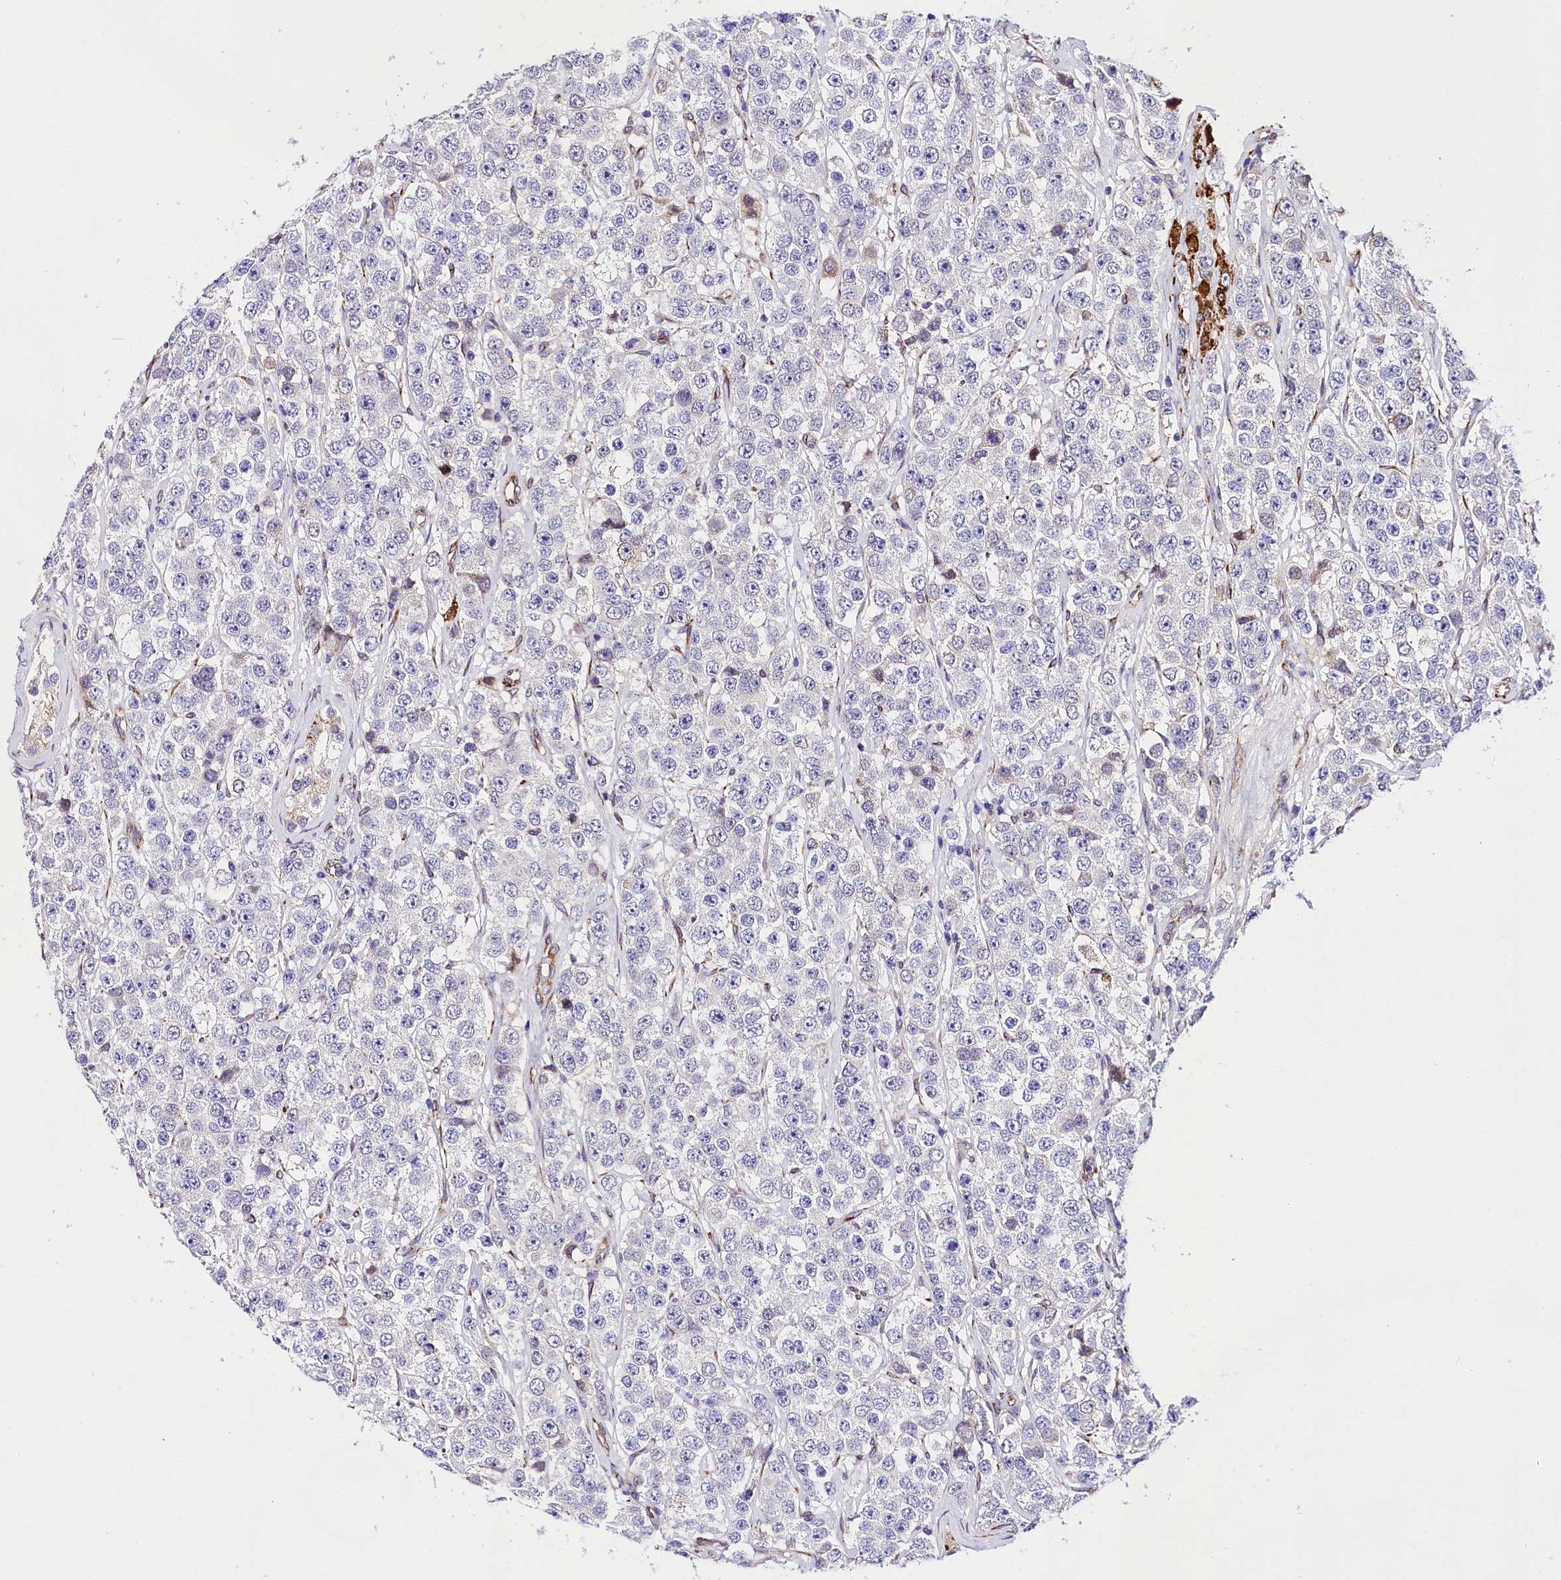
{"staining": {"intensity": "negative", "quantity": "none", "location": "none"}, "tissue": "testis cancer", "cell_type": "Tumor cells", "image_type": "cancer", "snomed": [{"axis": "morphology", "description": "Seminoma, NOS"}, {"axis": "topography", "description": "Testis"}], "caption": "There is no significant expression in tumor cells of testis cancer.", "gene": "ITGA1", "patient": {"sex": "male", "age": 28}}